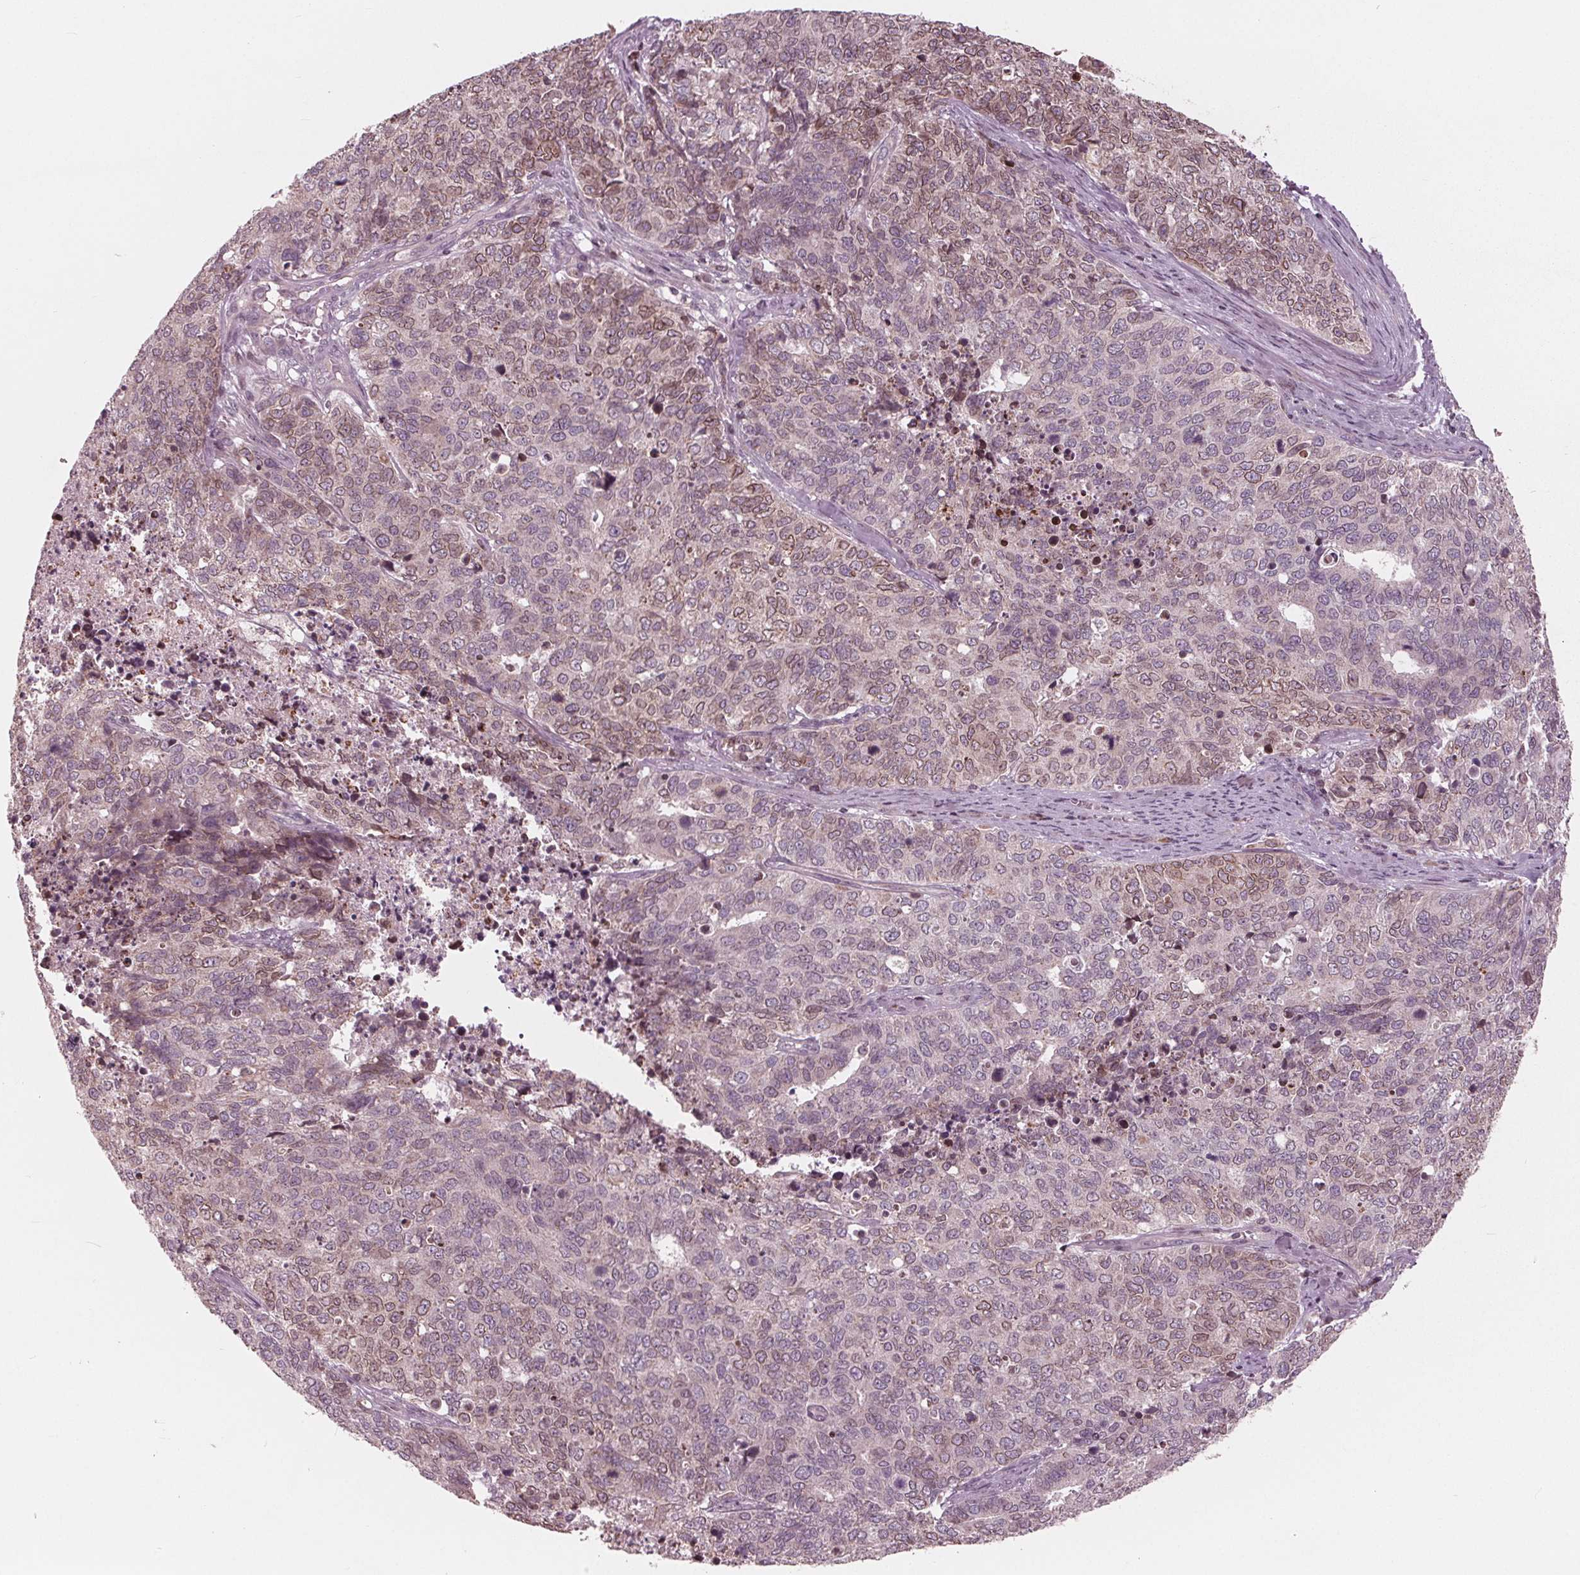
{"staining": {"intensity": "weak", "quantity": "25%-75%", "location": "cytoplasmic/membranous,nuclear"}, "tissue": "cervical cancer", "cell_type": "Tumor cells", "image_type": "cancer", "snomed": [{"axis": "morphology", "description": "Adenocarcinoma, NOS"}, {"axis": "topography", "description": "Cervix"}], "caption": "The photomicrograph exhibits a brown stain indicating the presence of a protein in the cytoplasmic/membranous and nuclear of tumor cells in cervical cancer (adenocarcinoma).", "gene": "NUP210", "patient": {"sex": "female", "age": 63}}